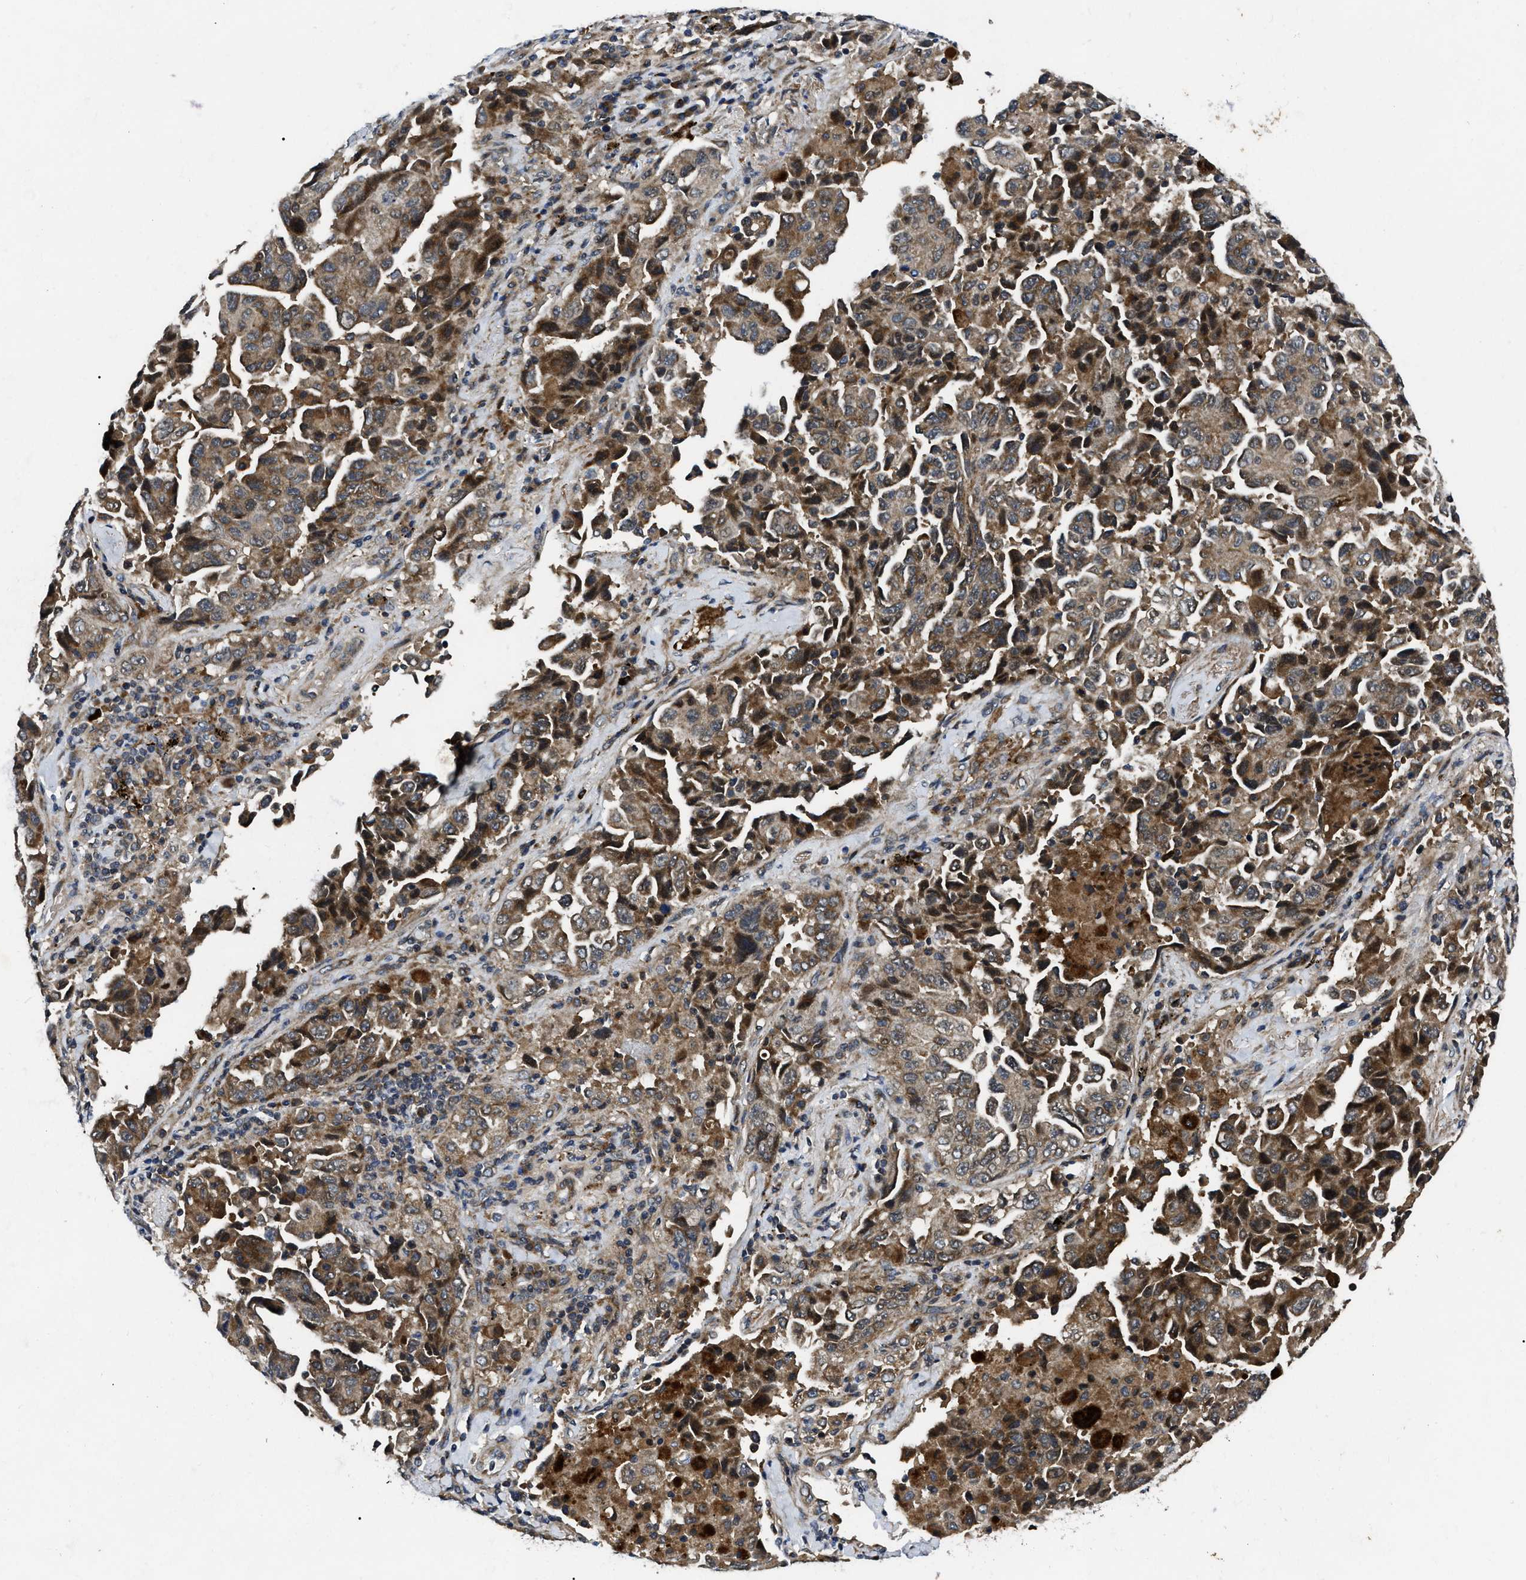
{"staining": {"intensity": "moderate", "quantity": ">75%", "location": "cytoplasmic/membranous"}, "tissue": "lung cancer", "cell_type": "Tumor cells", "image_type": "cancer", "snomed": [{"axis": "morphology", "description": "Adenocarcinoma, NOS"}, {"axis": "topography", "description": "Lung"}], "caption": "Protein staining shows moderate cytoplasmic/membranous positivity in about >75% of tumor cells in lung adenocarcinoma.", "gene": "PPWD1", "patient": {"sex": "female", "age": 51}}